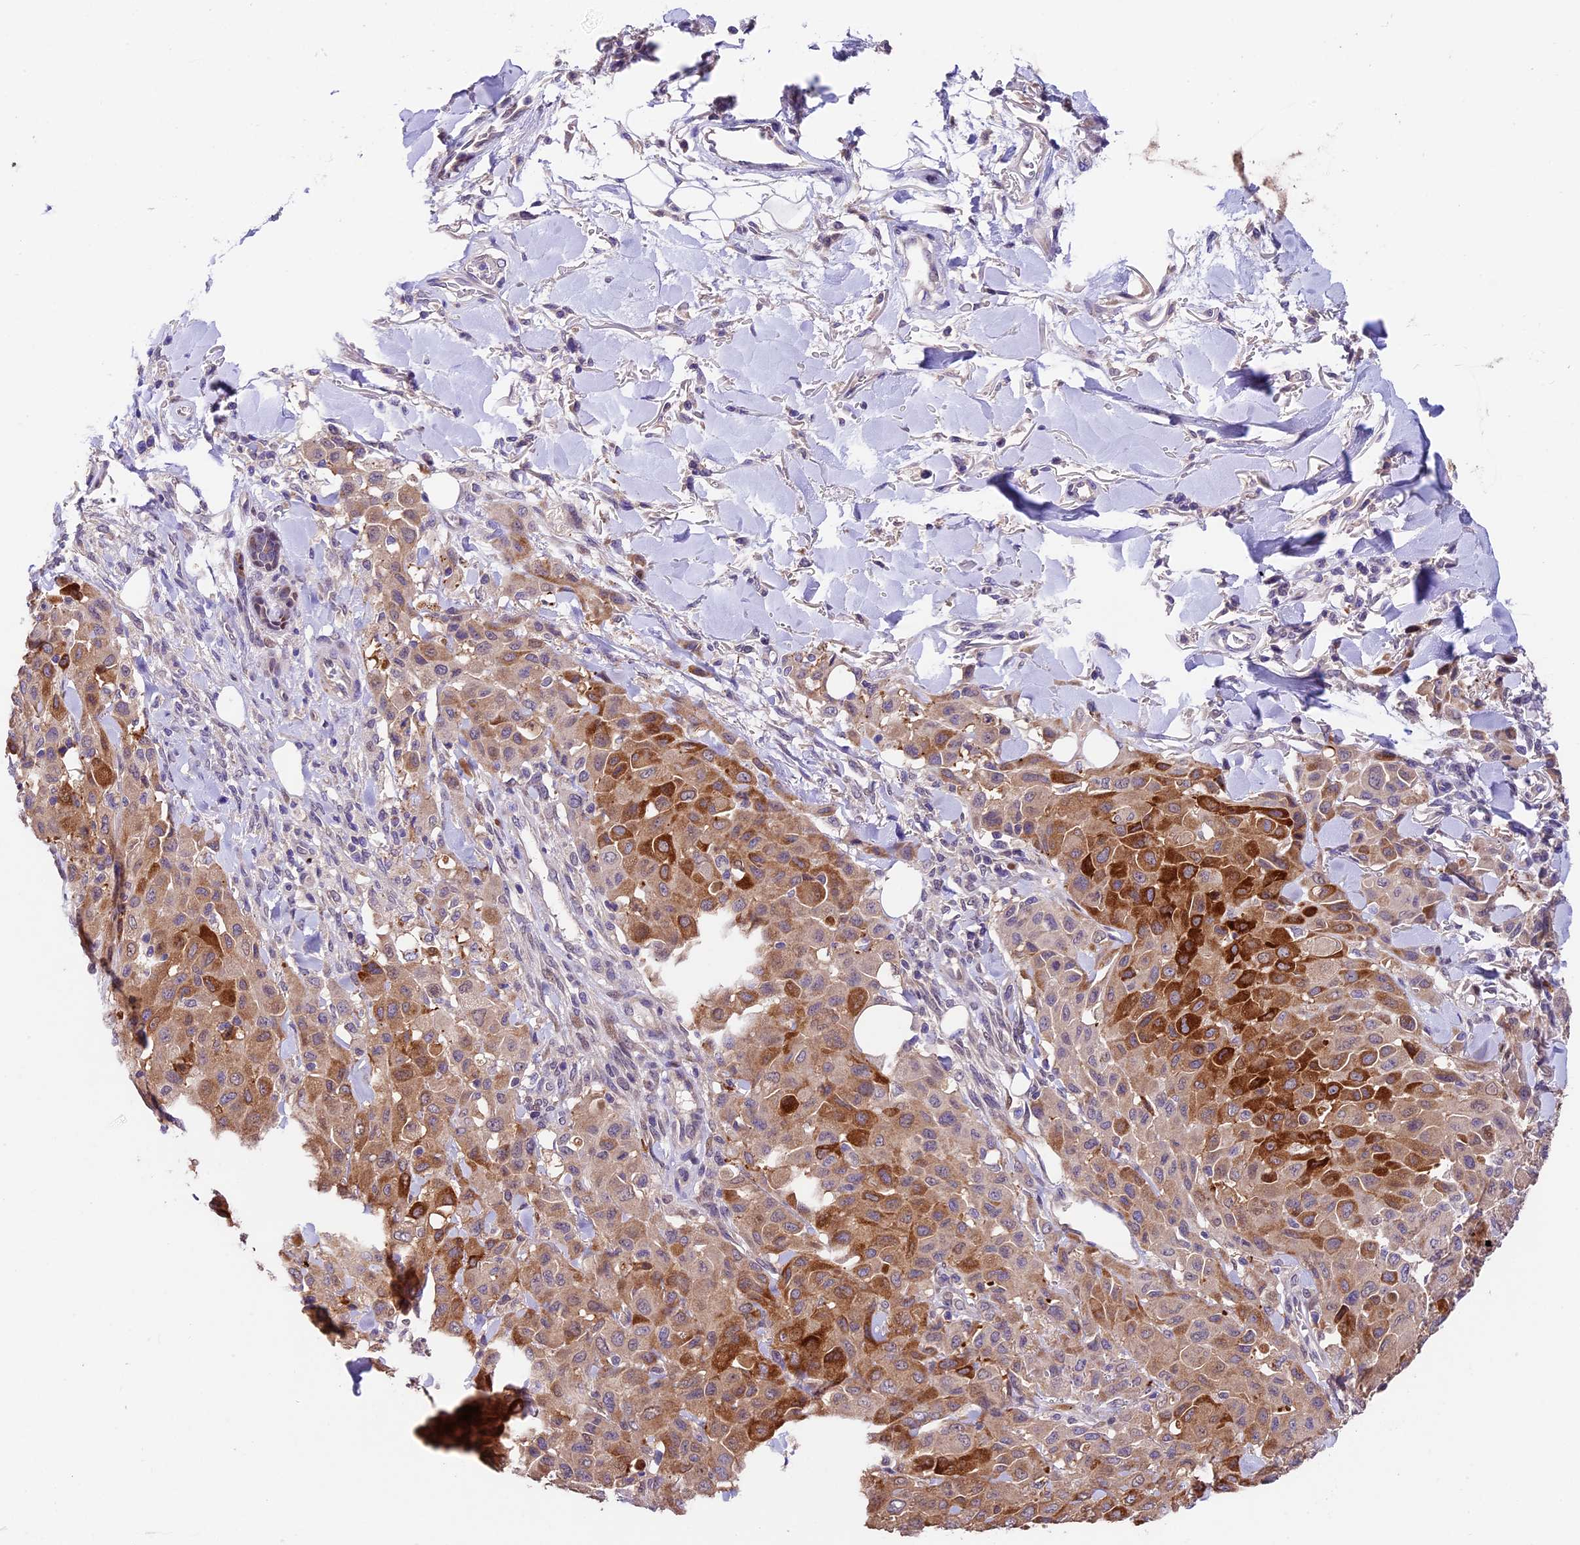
{"staining": {"intensity": "strong", "quantity": "25%-75%", "location": "cytoplasmic/membranous"}, "tissue": "melanoma", "cell_type": "Tumor cells", "image_type": "cancer", "snomed": [{"axis": "morphology", "description": "Malignant melanoma, Metastatic site"}, {"axis": "topography", "description": "Skin"}], "caption": "This photomicrograph shows melanoma stained with immunohistochemistry to label a protein in brown. The cytoplasmic/membranous of tumor cells show strong positivity for the protein. Nuclei are counter-stained blue.", "gene": "SBNO2", "patient": {"sex": "female", "age": 81}}